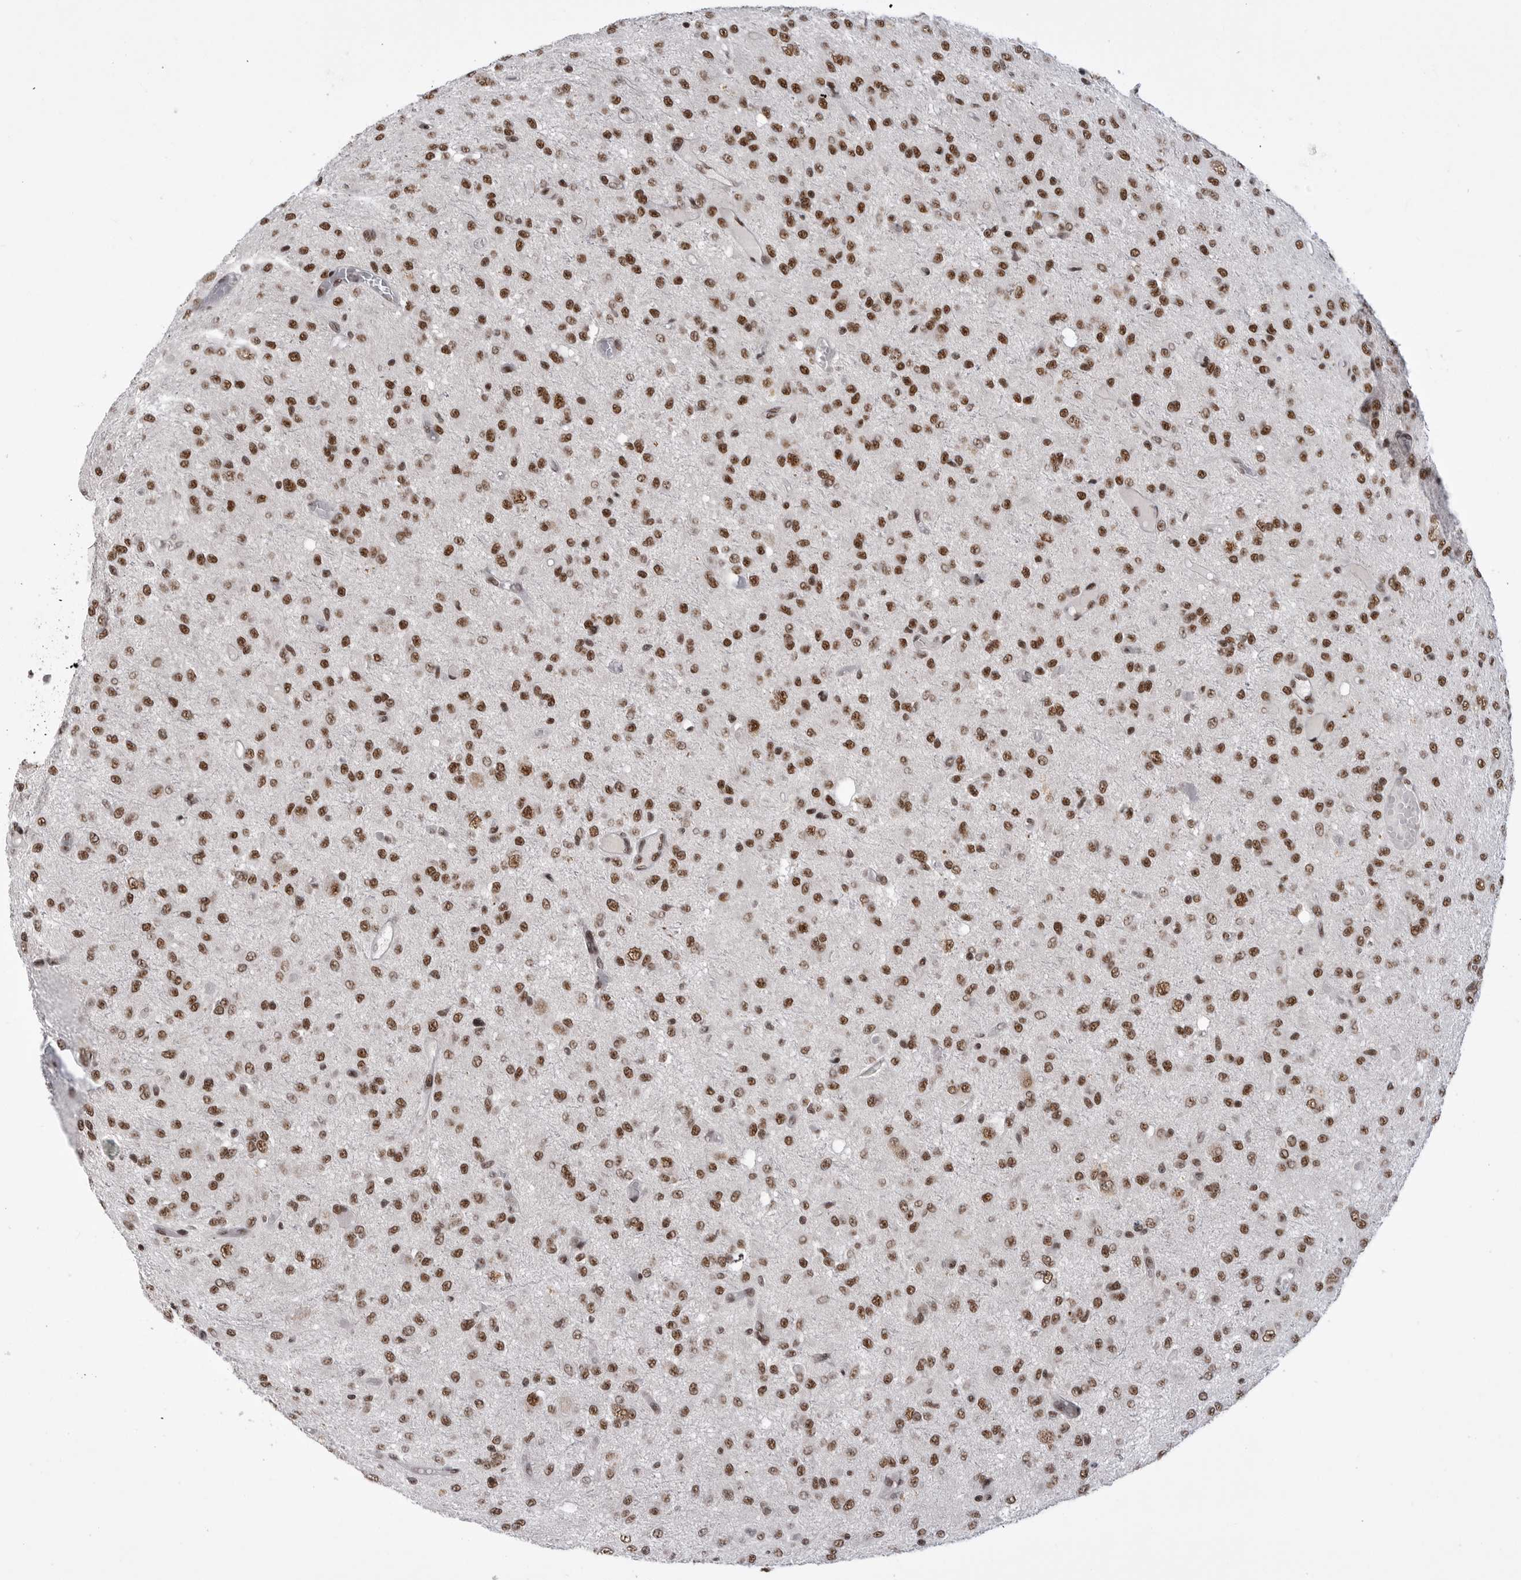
{"staining": {"intensity": "strong", "quantity": ">75%", "location": "nuclear"}, "tissue": "glioma", "cell_type": "Tumor cells", "image_type": "cancer", "snomed": [{"axis": "morphology", "description": "Glioma, malignant, High grade"}, {"axis": "topography", "description": "Brain"}], "caption": "Glioma stained for a protein exhibits strong nuclear positivity in tumor cells. (DAB (3,3'-diaminobenzidine) = brown stain, brightfield microscopy at high magnification).", "gene": "PPP1R8", "patient": {"sex": "female", "age": 59}}